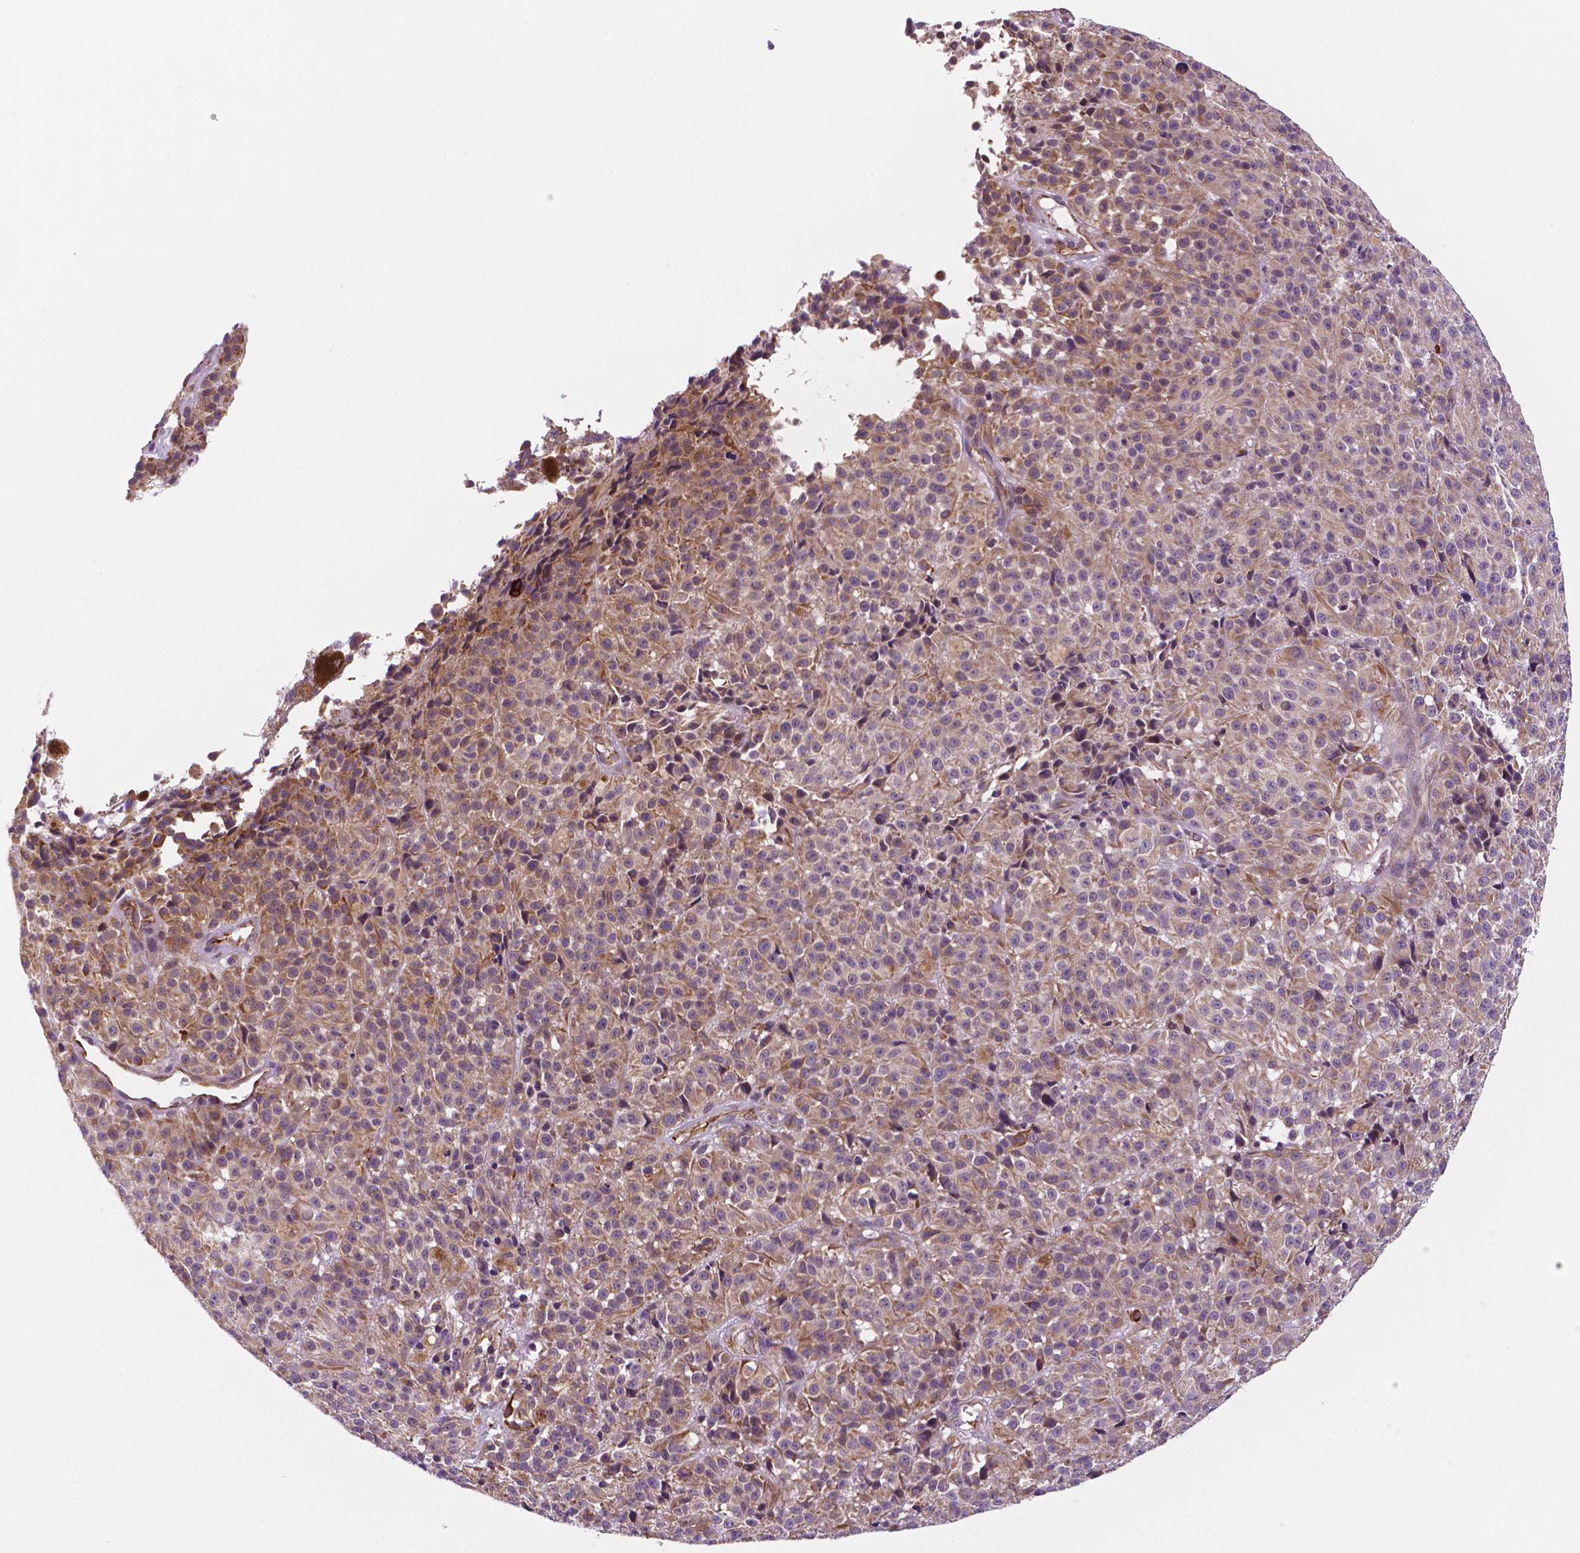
{"staining": {"intensity": "weak", "quantity": ">75%", "location": "cytoplasmic/membranous"}, "tissue": "melanoma", "cell_type": "Tumor cells", "image_type": "cancer", "snomed": [{"axis": "morphology", "description": "Malignant melanoma, NOS"}, {"axis": "topography", "description": "Skin"}], "caption": "Melanoma stained with a brown dye reveals weak cytoplasmic/membranous positive positivity in about >75% of tumor cells.", "gene": "GEMIN4", "patient": {"sex": "female", "age": 58}}